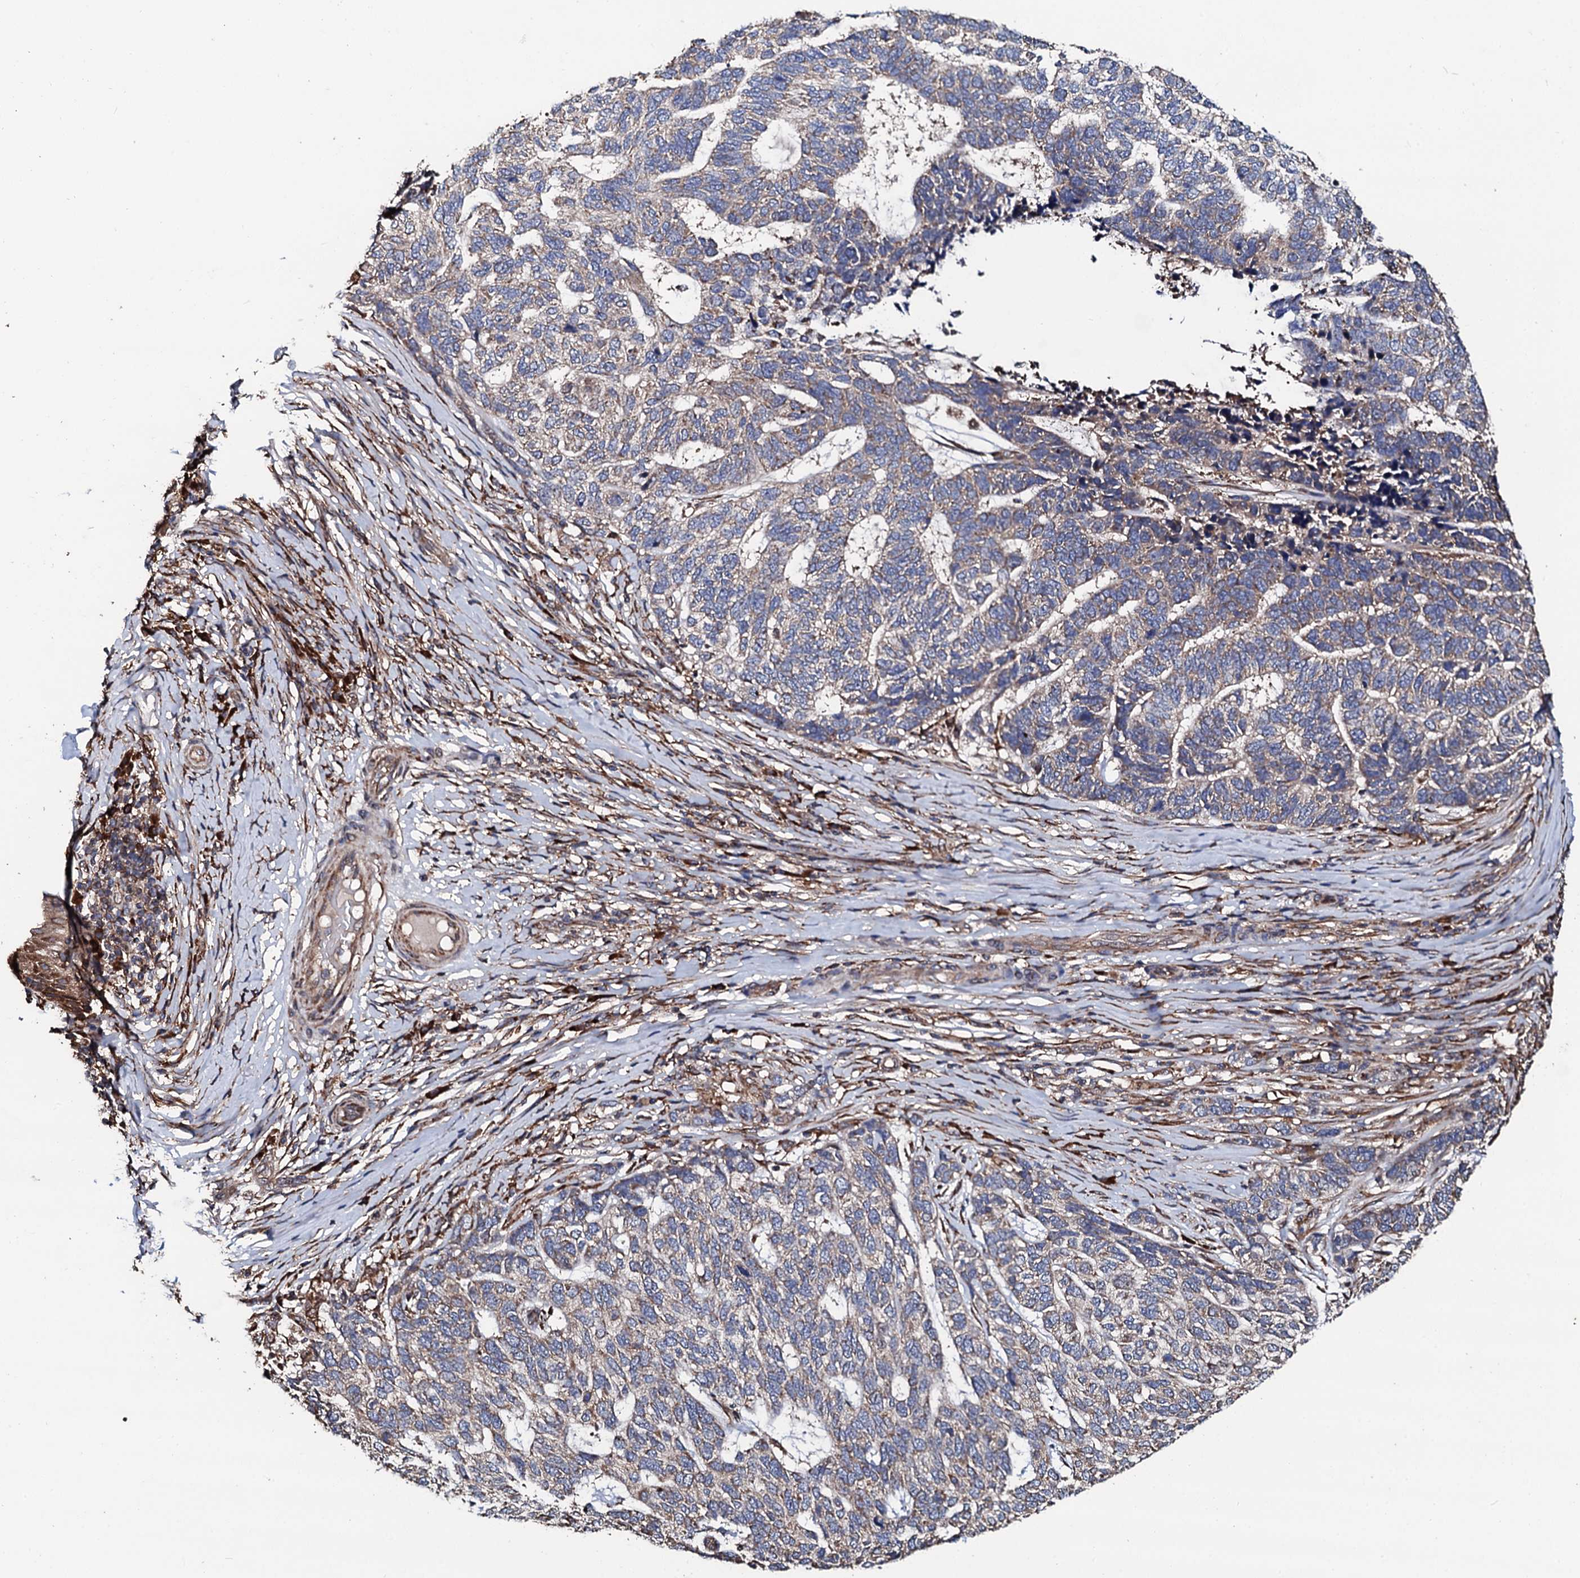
{"staining": {"intensity": "weak", "quantity": "25%-75%", "location": "cytoplasmic/membranous"}, "tissue": "skin cancer", "cell_type": "Tumor cells", "image_type": "cancer", "snomed": [{"axis": "morphology", "description": "Basal cell carcinoma"}, {"axis": "topography", "description": "Skin"}], "caption": "An image showing weak cytoplasmic/membranous positivity in approximately 25%-75% of tumor cells in skin cancer (basal cell carcinoma), as visualized by brown immunohistochemical staining.", "gene": "CKAP5", "patient": {"sex": "female", "age": 65}}